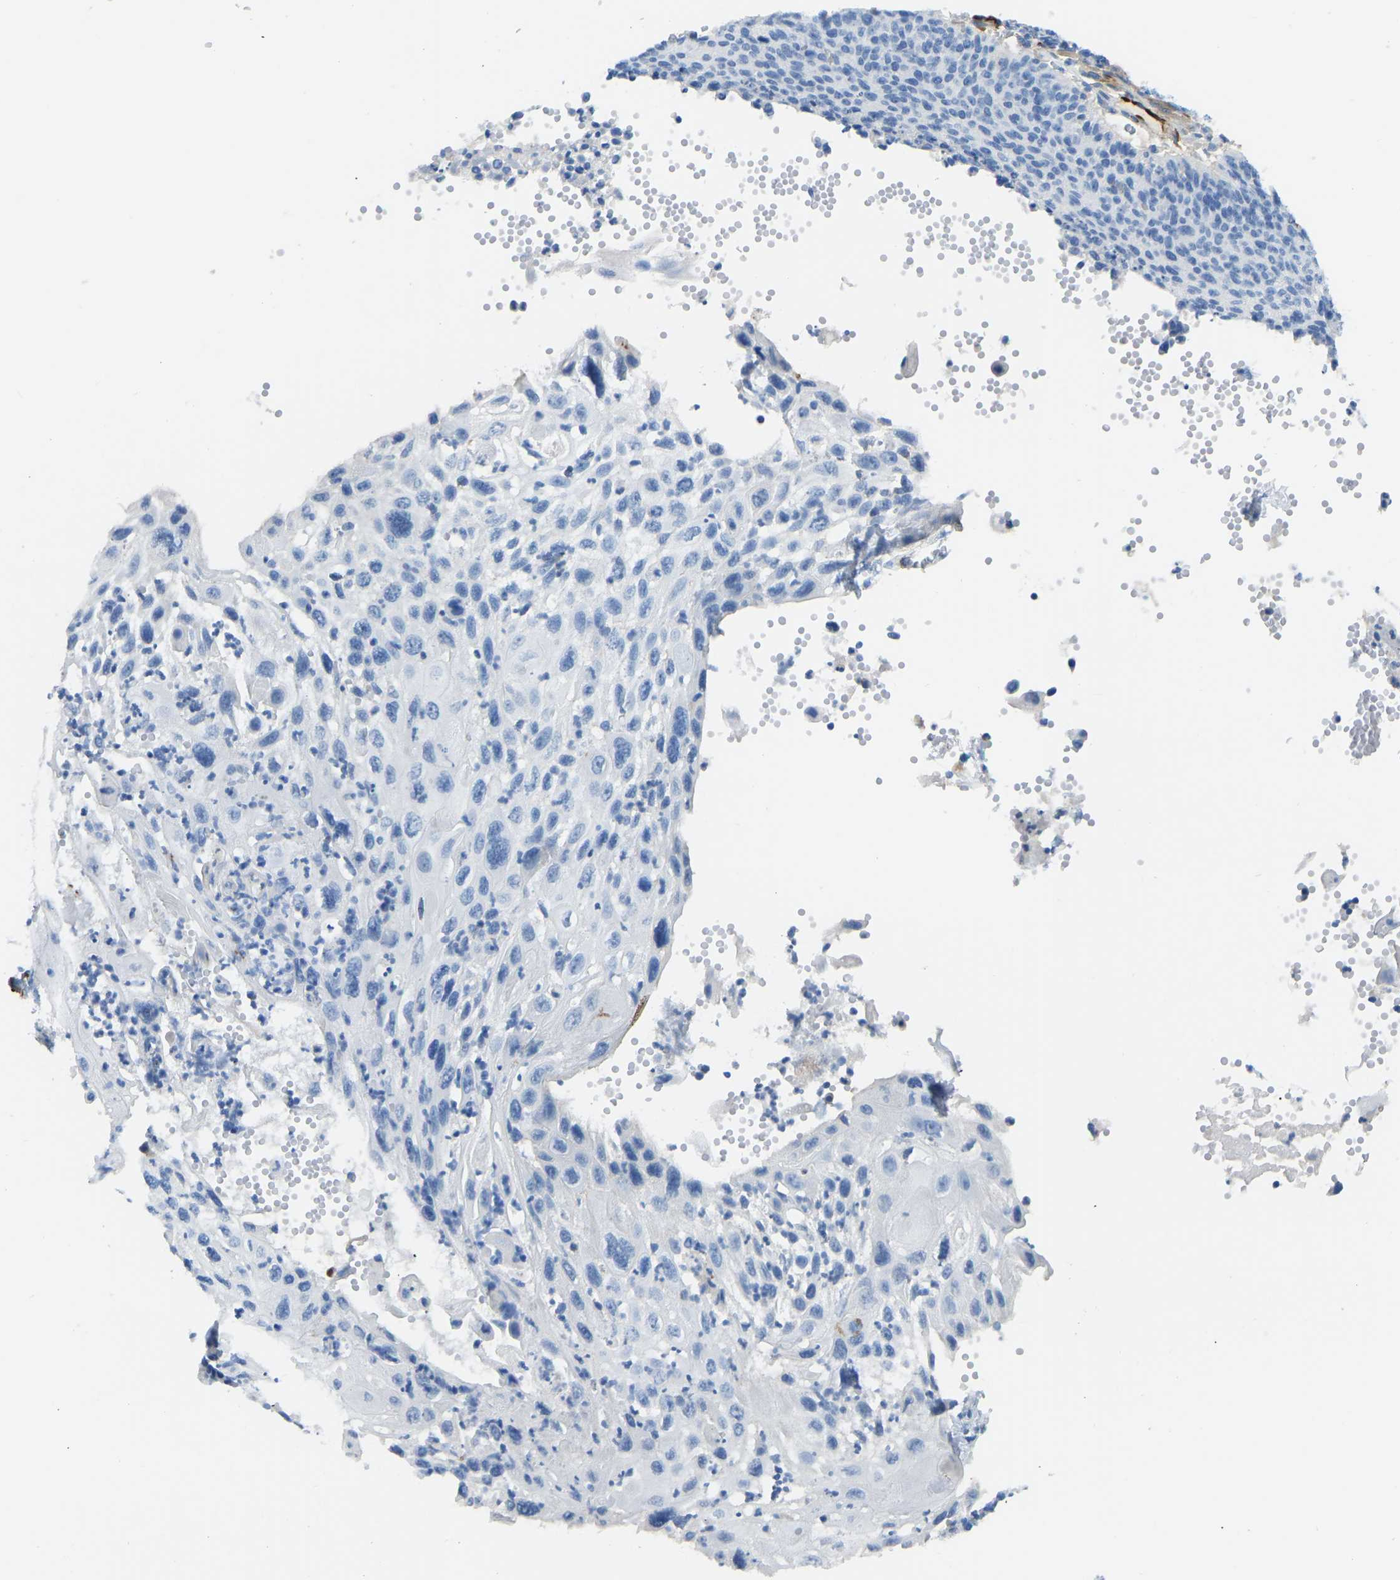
{"staining": {"intensity": "negative", "quantity": "none", "location": "none"}, "tissue": "cervical cancer", "cell_type": "Tumor cells", "image_type": "cancer", "snomed": [{"axis": "morphology", "description": "Squamous cell carcinoma, NOS"}, {"axis": "topography", "description": "Cervix"}], "caption": "This is an IHC histopathology image of cervical cancer. There is no positivity in tumor cells.", "gene": "COL15A1", "patient": {"sex": "female", "age": 70}}